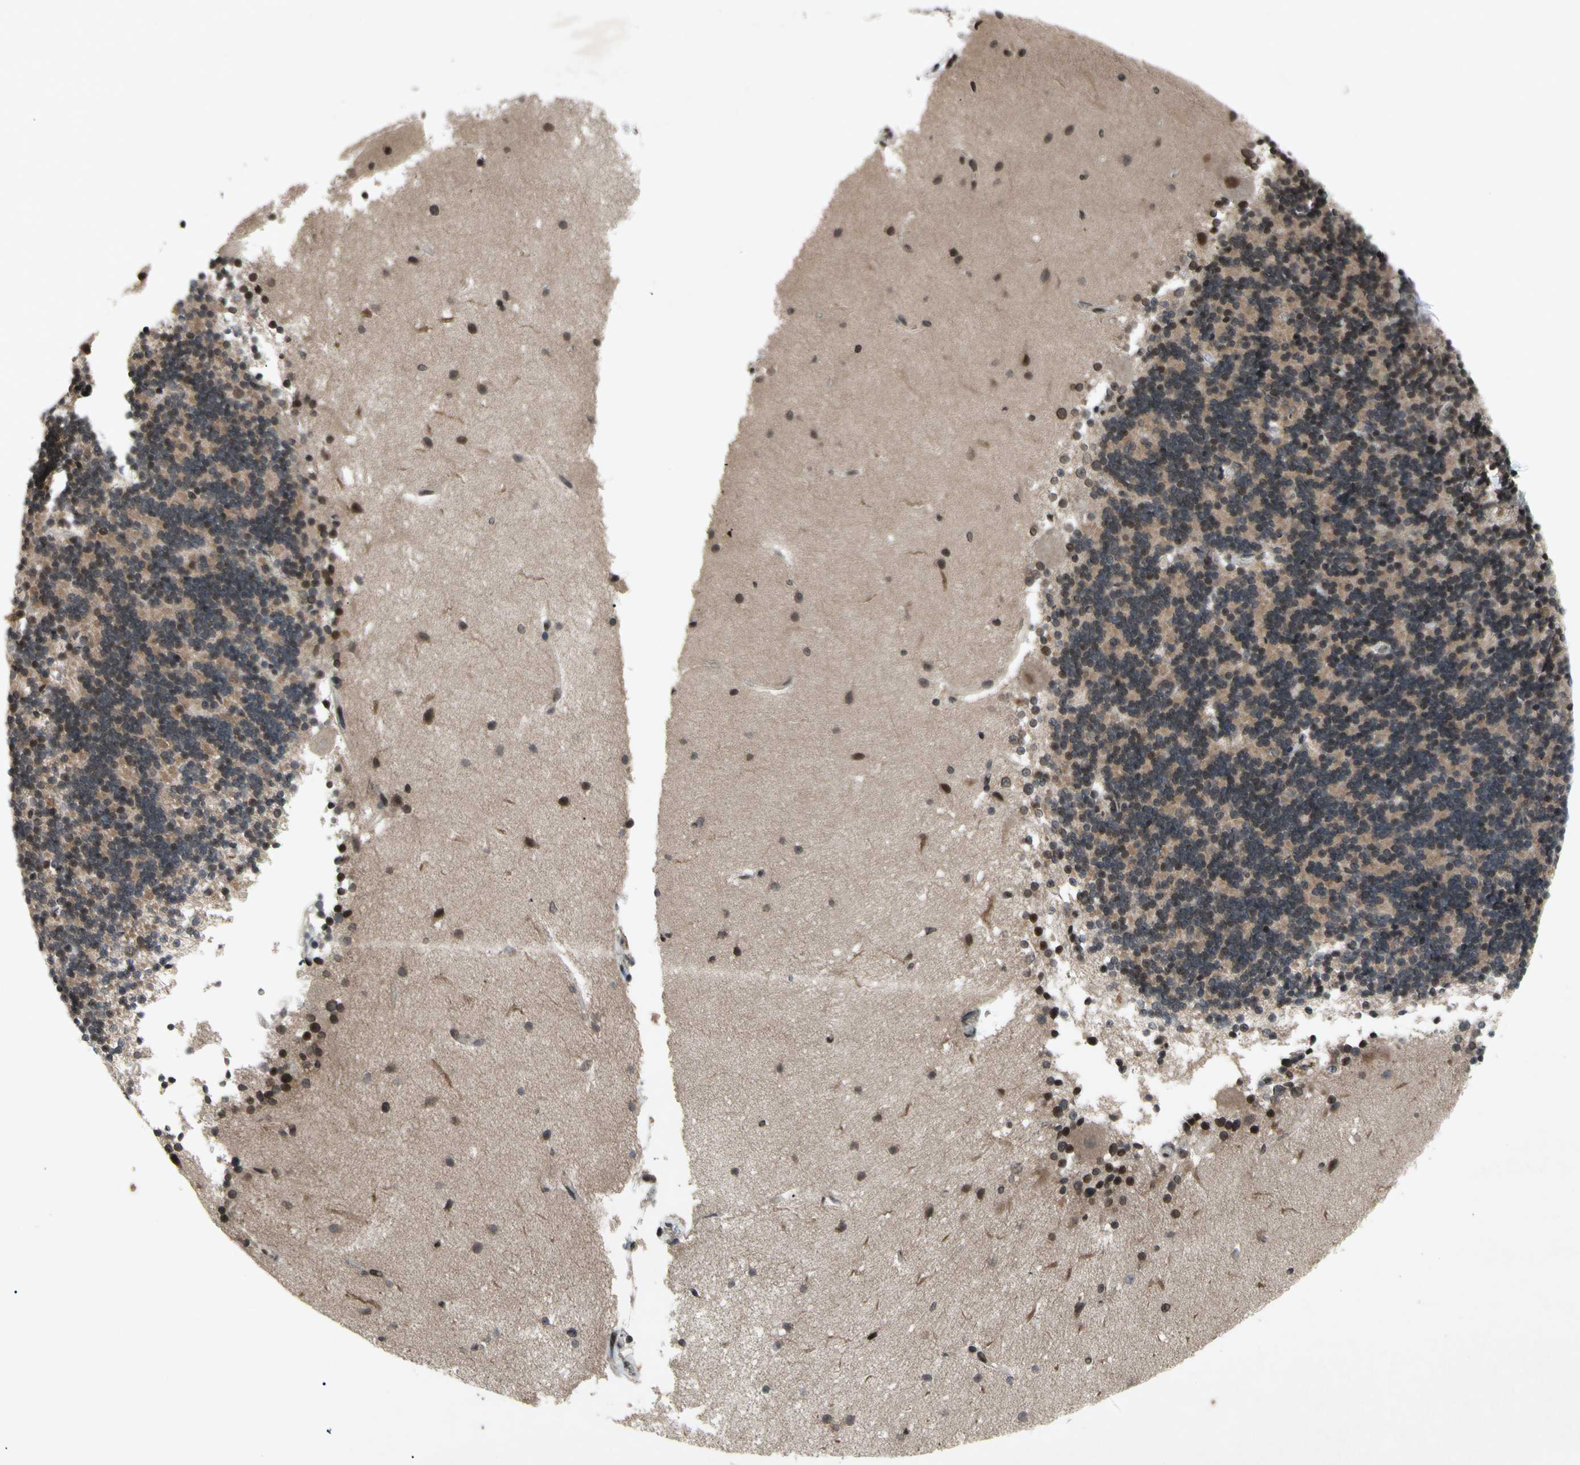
{"staining": {"intensity": "weak", "quantity": "25%-75%", "location": "cytoplasmic/membranous"}, "tissue": "cerebellum", "cell_type": "Cells in granular layer", "image_type": "normal", "snomed": [{"axis": "morphology", "description": "Normal tissue, NOS"}, {"axis": "topography", "description": "Cerebellum"}], "caption": "This micrograph exhibits benign cerebellum stained with immunohistochemistry to label a protein in brown. The cytoplasmic/membranous of cells in granular layer show weak positivity for the protein. Nuclei are counter-stained blue.", "gene": "XPO1", "patient": {"sex": "female", "age": 54}}